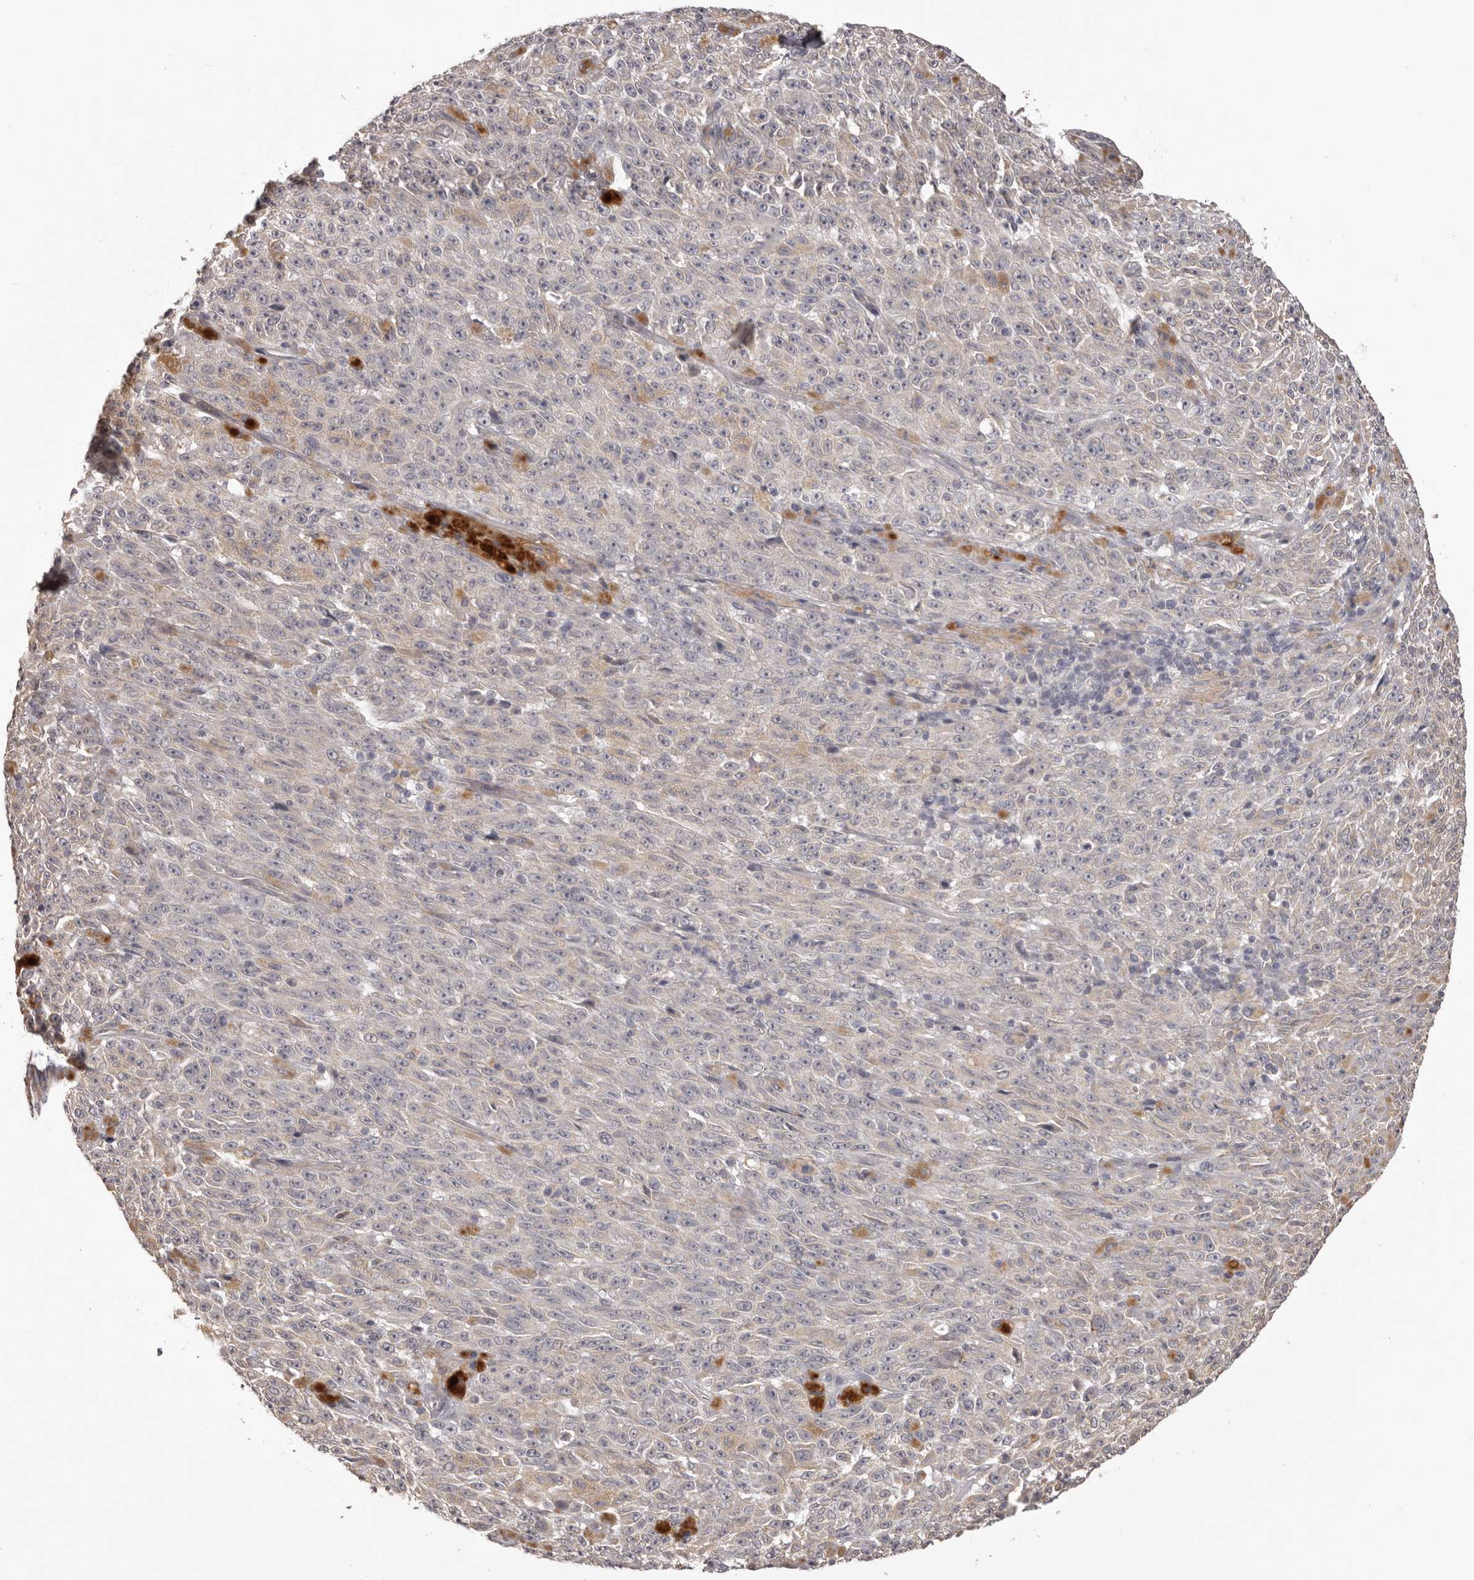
{"staining": {"intensity": "negative", "quantity": "none", "location": "none"}, "tissue": "melanoma", "cell_type": "Tumor cells", "image_type": "cancer", "snomed": [{"axis": "morphology", "description": "Malignant melanoma, NOS"}, {"axis": "topography", "description": "Skin"}], "caption": "Immunohistochemistry (IHC) photomicrograph of melanoma stained for a protein (brown), which demonstrates no expression in tumor cells. Brightfield microscopy of immunohistochemistry stained with DAB (brown) and hematoxylin (blue), captured at high magnification.", "gene": "HRH1", "patient": {"sex": "female", "age": 82}}